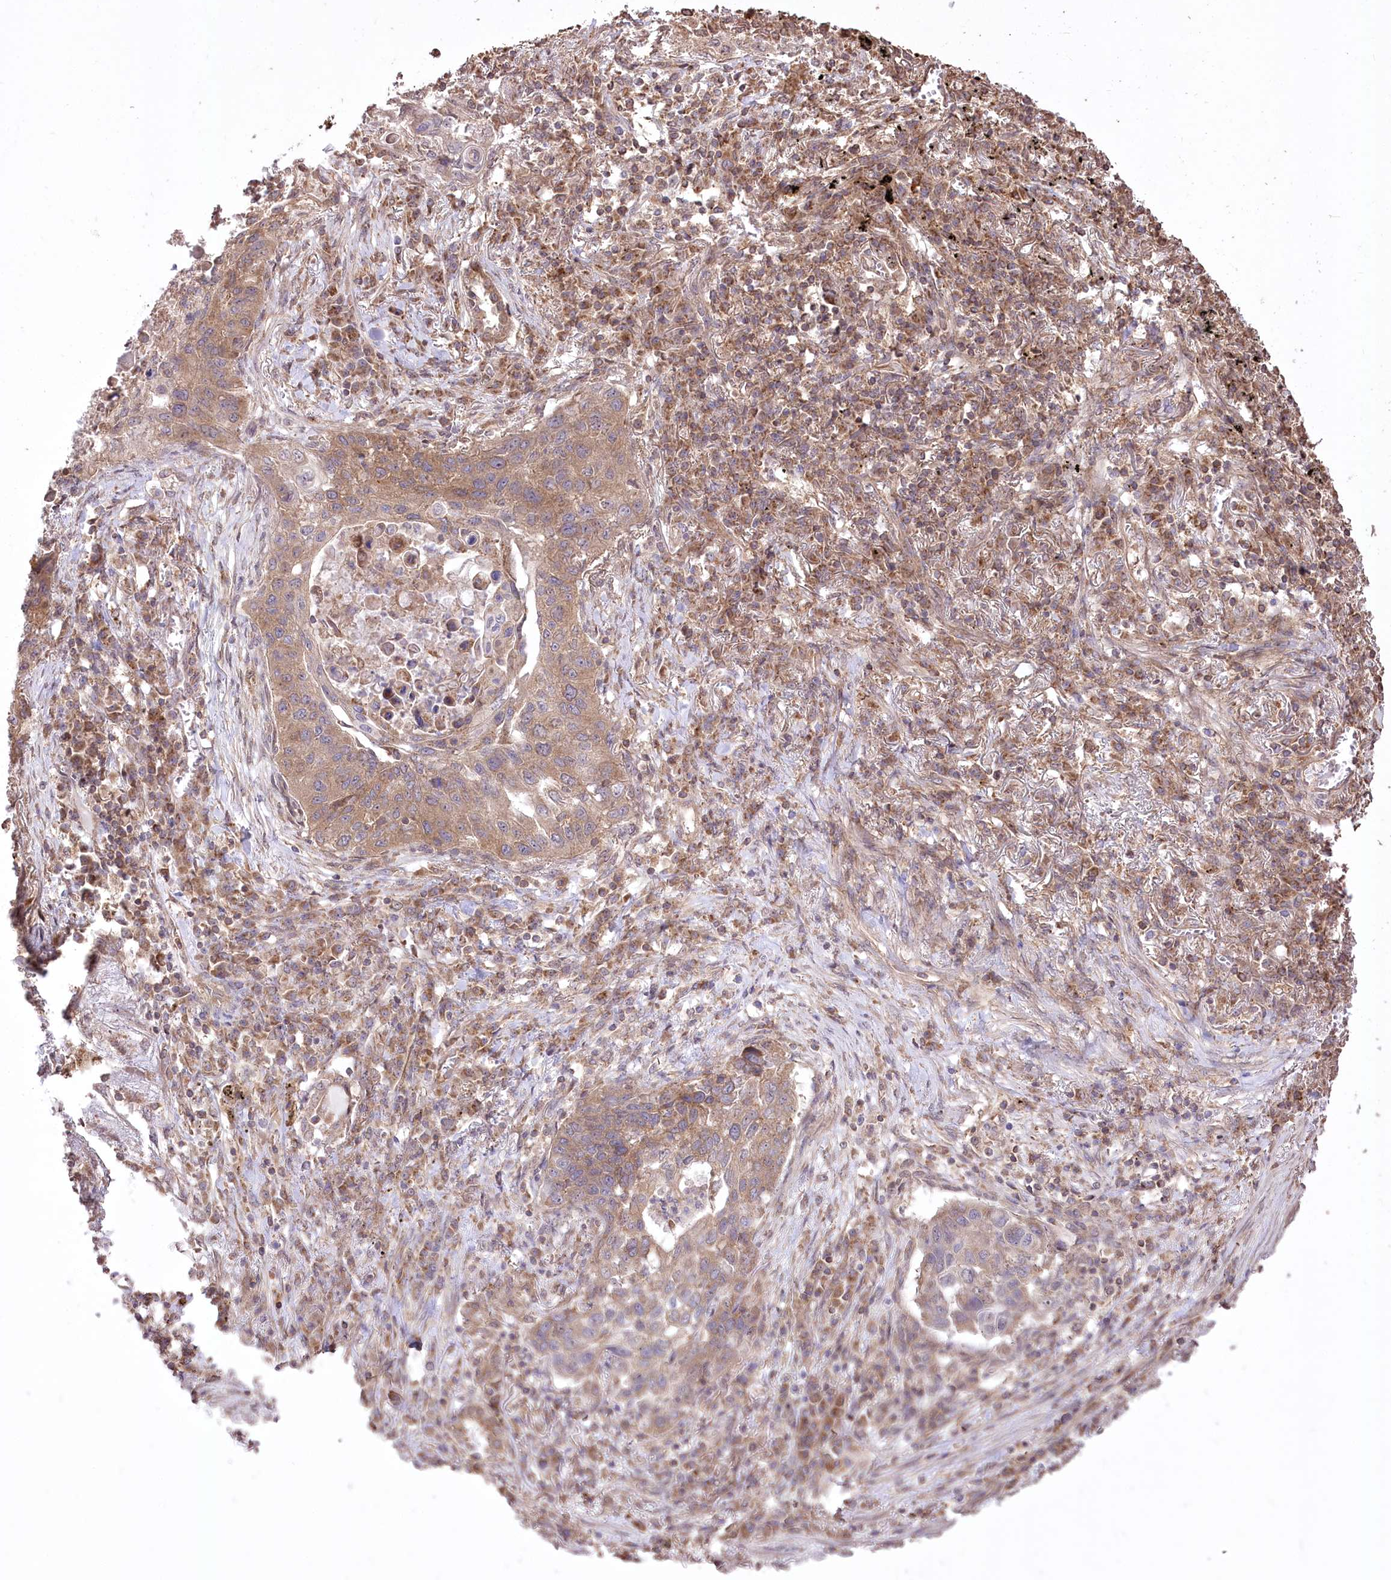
{"staining": {"intensity": "weak", "quantity": "25%-75%", "location": "cytoplasmic/membranous"}, "tissue": "lung cancer", "cell_type": "Tumor cells", "image_type": "cancer", "snomed": [{"axis": "morphology", "description": "Squamous cell carcinoma, NOS"}, {"axis": "topography", "description": "Lung"}], "caption": "Human lung cancer (squamous cell carcinoma) stained for a protein (brown) displays weak cytoplasmic/membranous positive expression in approximately 25%-75% of tumor cells.", "gene": "XYLB", "patient": {"sex": "female", "age": 63}}